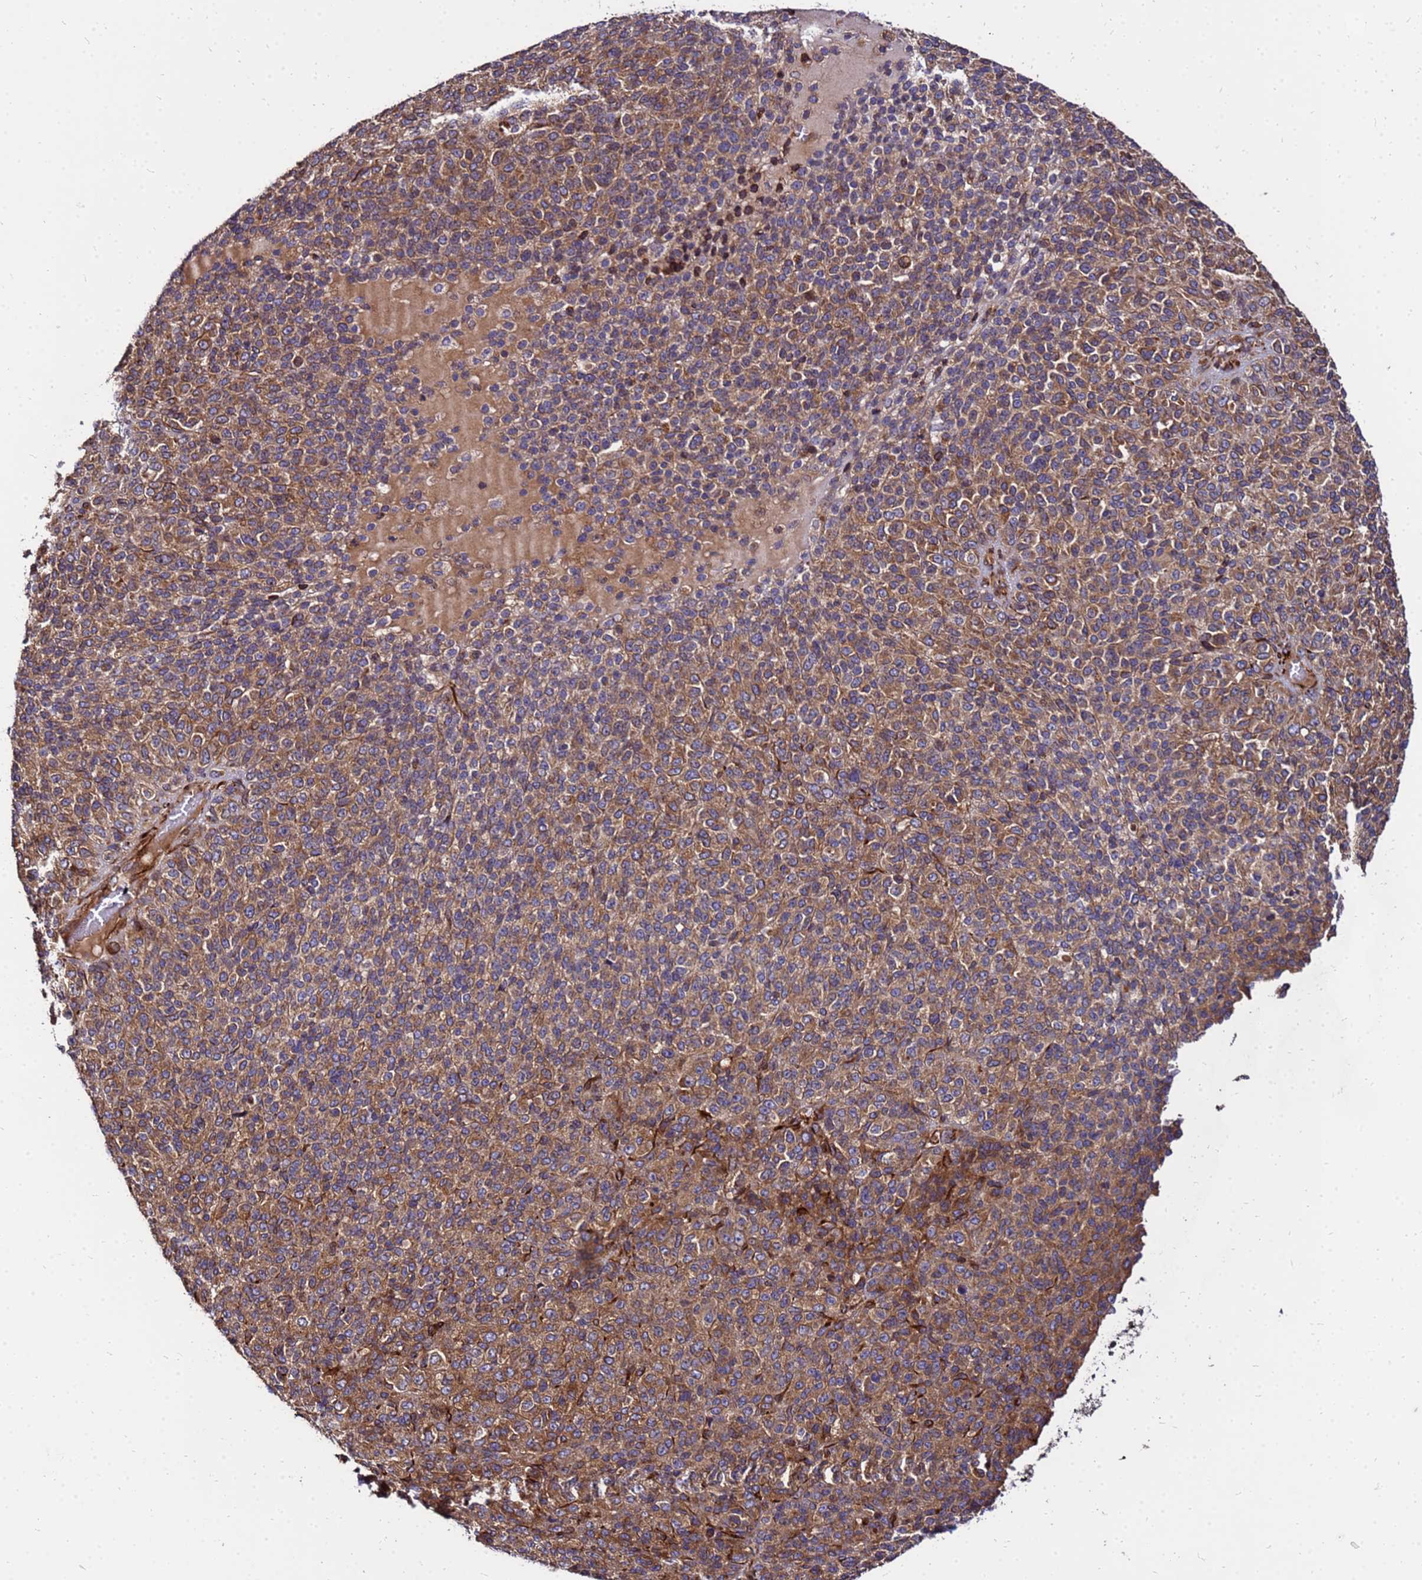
{"staining": {"intensity": "strong", "quantity": "25%-75%", "location": "cytoplasmic/membranous"}, "tissue": "melanoma", "cell_type": "Tumor cells", "image_type": "cancer", "snomed": [{"axis": "morphology", "description": "Malignant melanoma, Metastatic site"}, {"axis": "topography", "description": "Brain"}], "caption": "Strong cytoplasmic/membranous staining is present in approximately 25%-75% of tumor cells in melanoma.", "gene": "WWC2", "patient": {"sex": "female", "age": 56}}